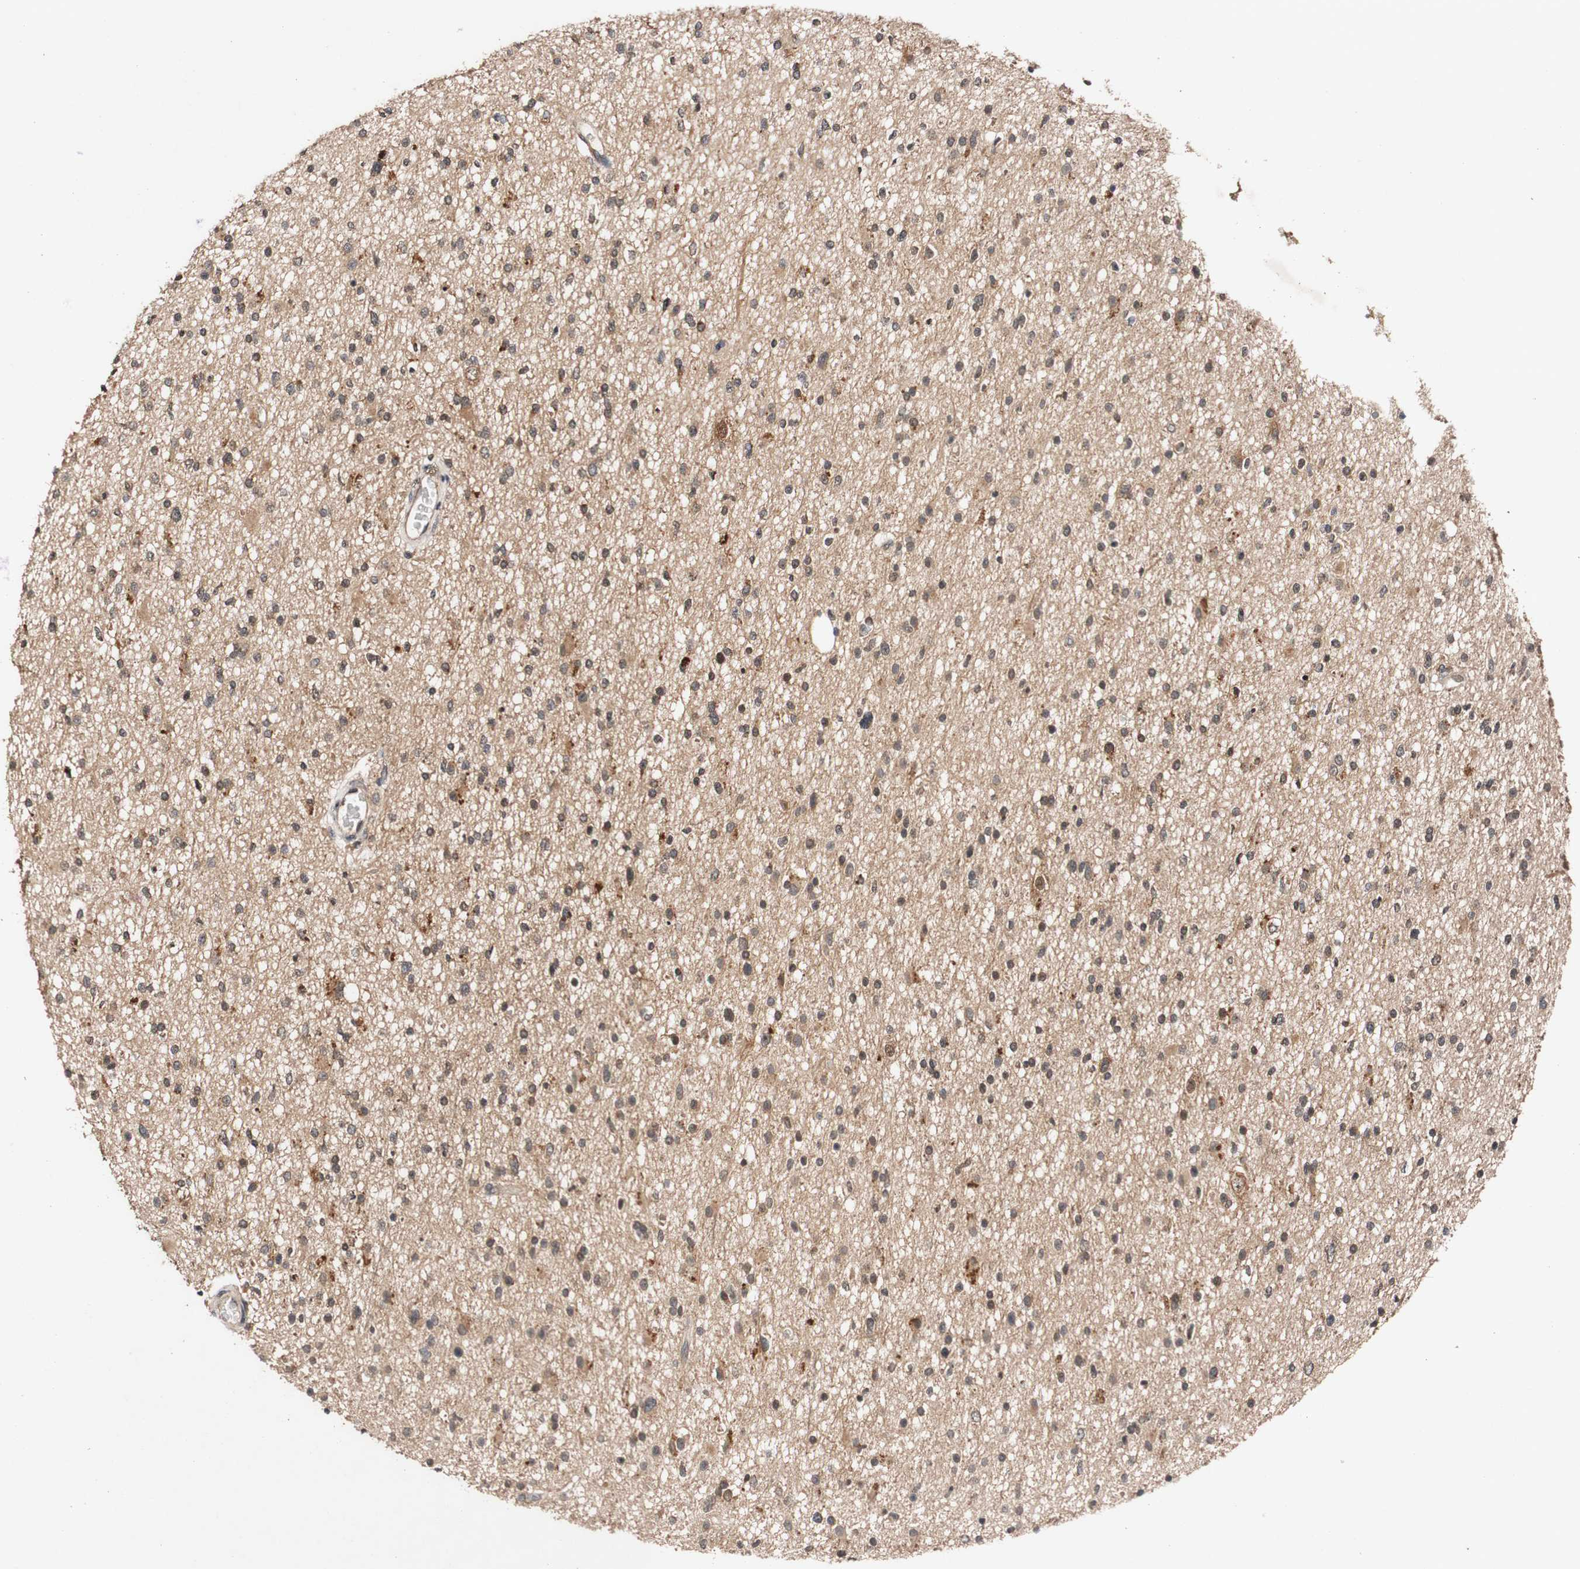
{"staining": {"intensity": "weak", "quantity": "25%-75%", "location": "cytoplasmic/membranous,nuclear"}, "tissue": "glioma", "cell_type": "Tumor cells", "image_type": "cancer", "snomed": [{"axis": "morphology", "description": "Glioma, malignant, High grade"}, {"axis": "topography", "description": "Brain"}], "caption": "Immunohistochemical staining of human malignant high-grade glioma demonstrates low levels of weak cytoplasmic/membranous and nuclear protein expression in approximately 25%-75% of tumor cells.", "gene": "PIN1", "patient": {"sex": "male", "age": 33}}